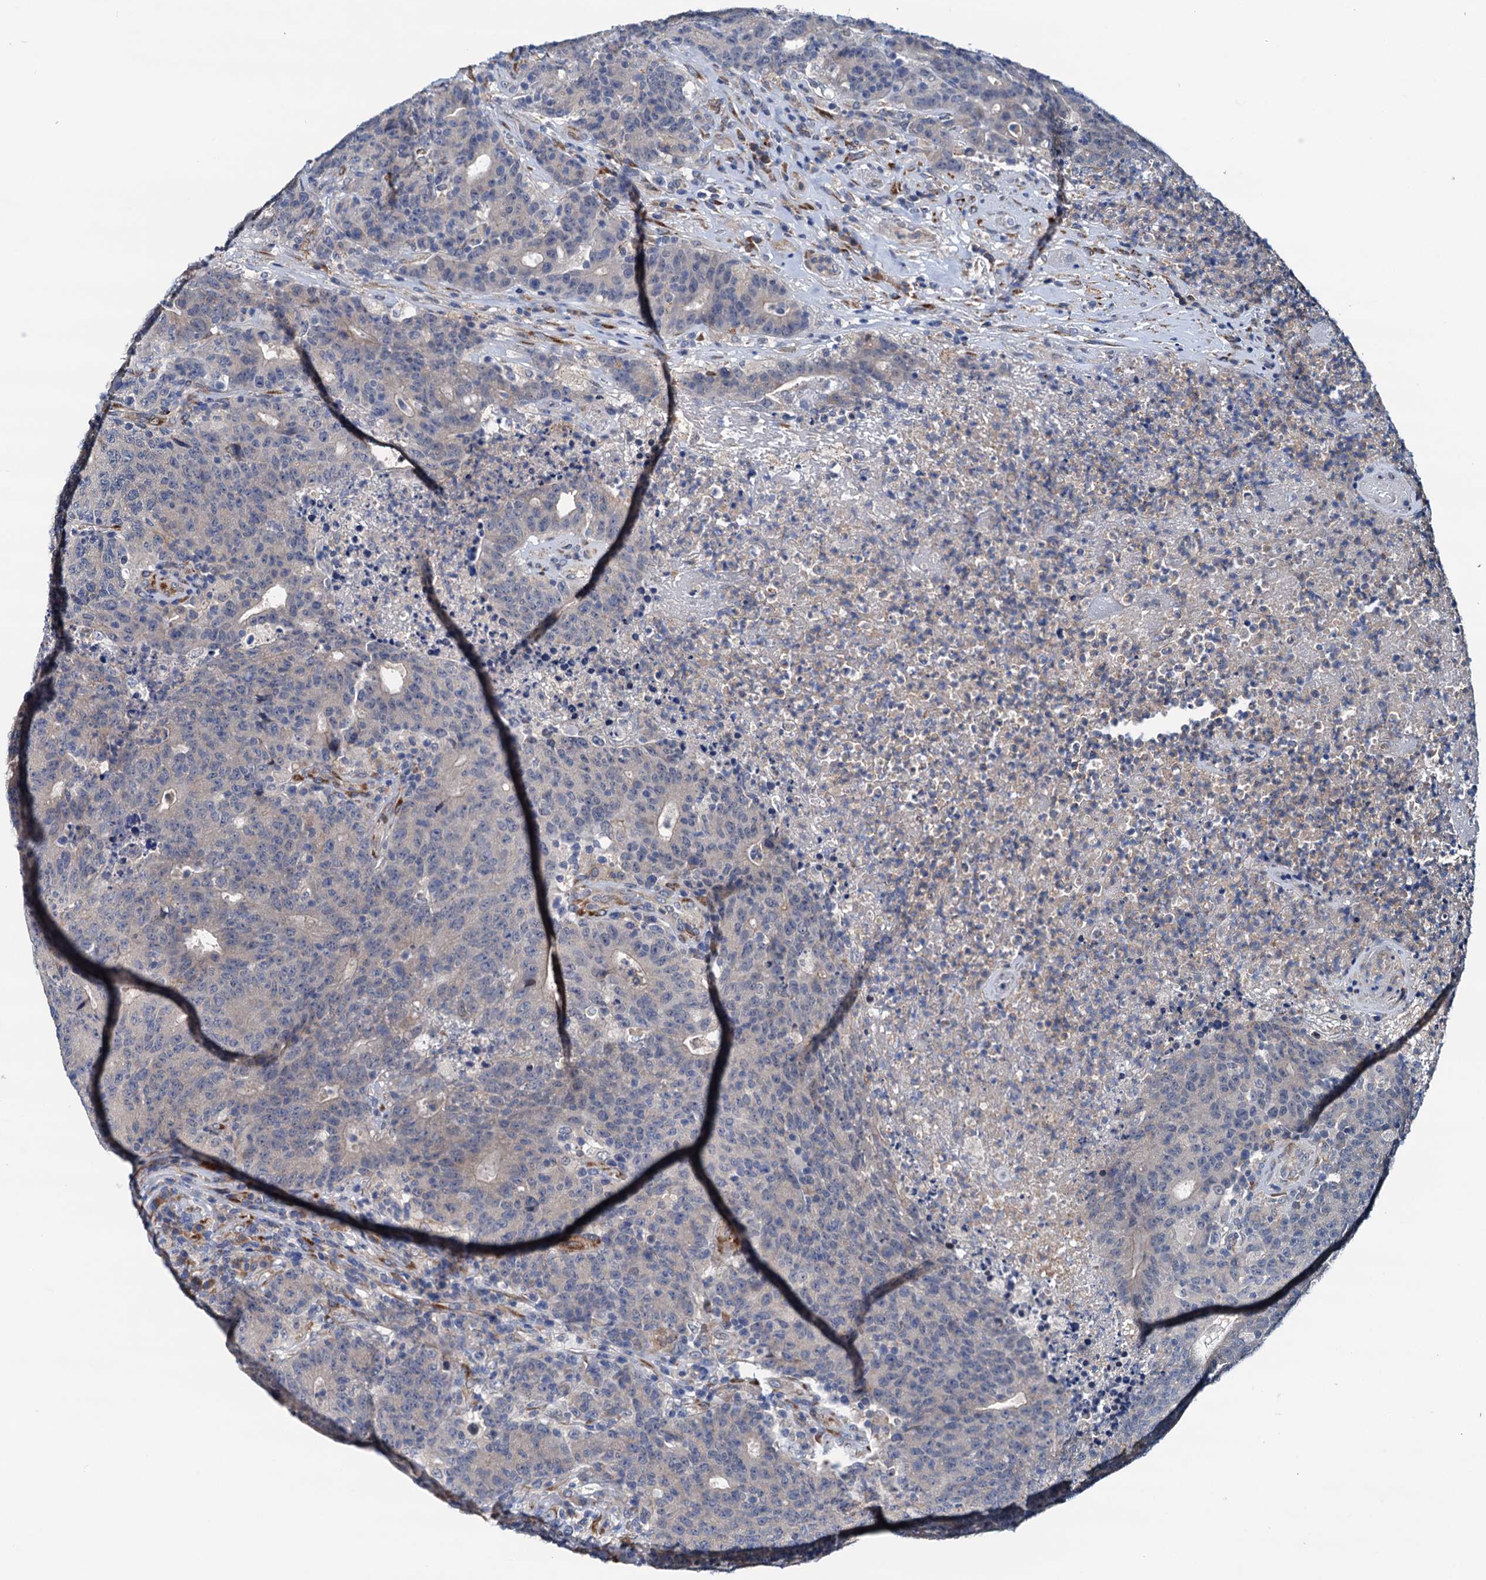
{"staining": {"intensity": "negative", "quantity": "none", "location": "none"}, "tissue": "colorectal cancer", "cell_type": "Tumor cells", "image_type": "cancer", "snomed": [{"axis": "morphology", "description": "Adenocarcinoma, NOS"}, {"axis": "topography", "description": "Colon"}], "caption": "Image shows no protein positivity in tumor cells of colorectal adenocarcinoma tissue.", "gene": "RASSF9", "patient": {"sex": "female", "age": 75}}